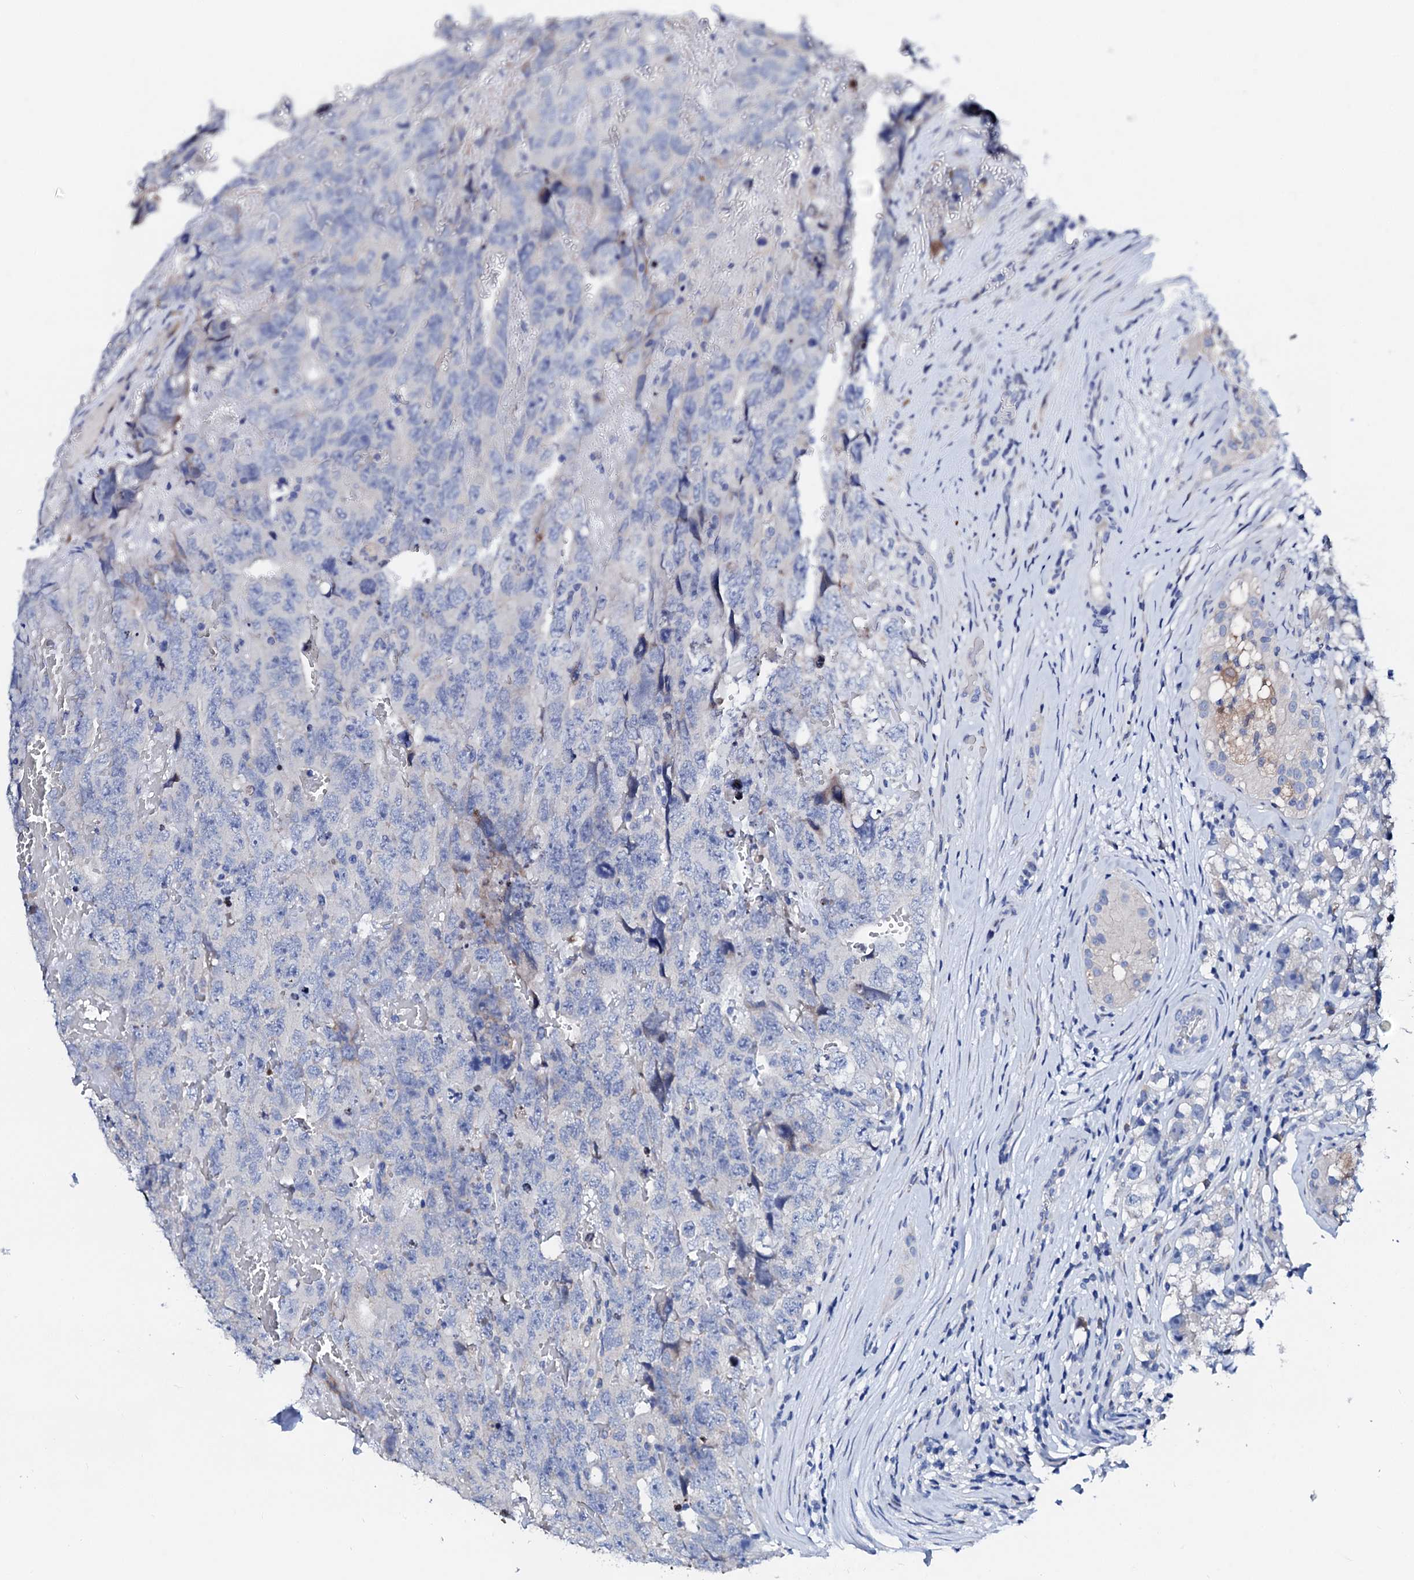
{"staining": {"intensity": "negative", "quantity": "none", "location": "none"}, "tissue": "testis cancer", "cell_type": "Tumor cells", "image_type": "cancer", "snomed": [{"axis": "morphology", "description": "Carcinoma, Embryonal, NOS"}, {"axis": "topography", "description": "Testis"}], "caption": "Immunohistochemical staining of testis cancer (embryonal carcinoma) shows no significant expression in tumor cells. The staining is performed using DAB (3,3'-diaminobenzidine) brown chromogen with nuclei counter-stained in using hematoxylin.", "gene": "TRDN", "patient": {"sex": "male", "age": 45}}